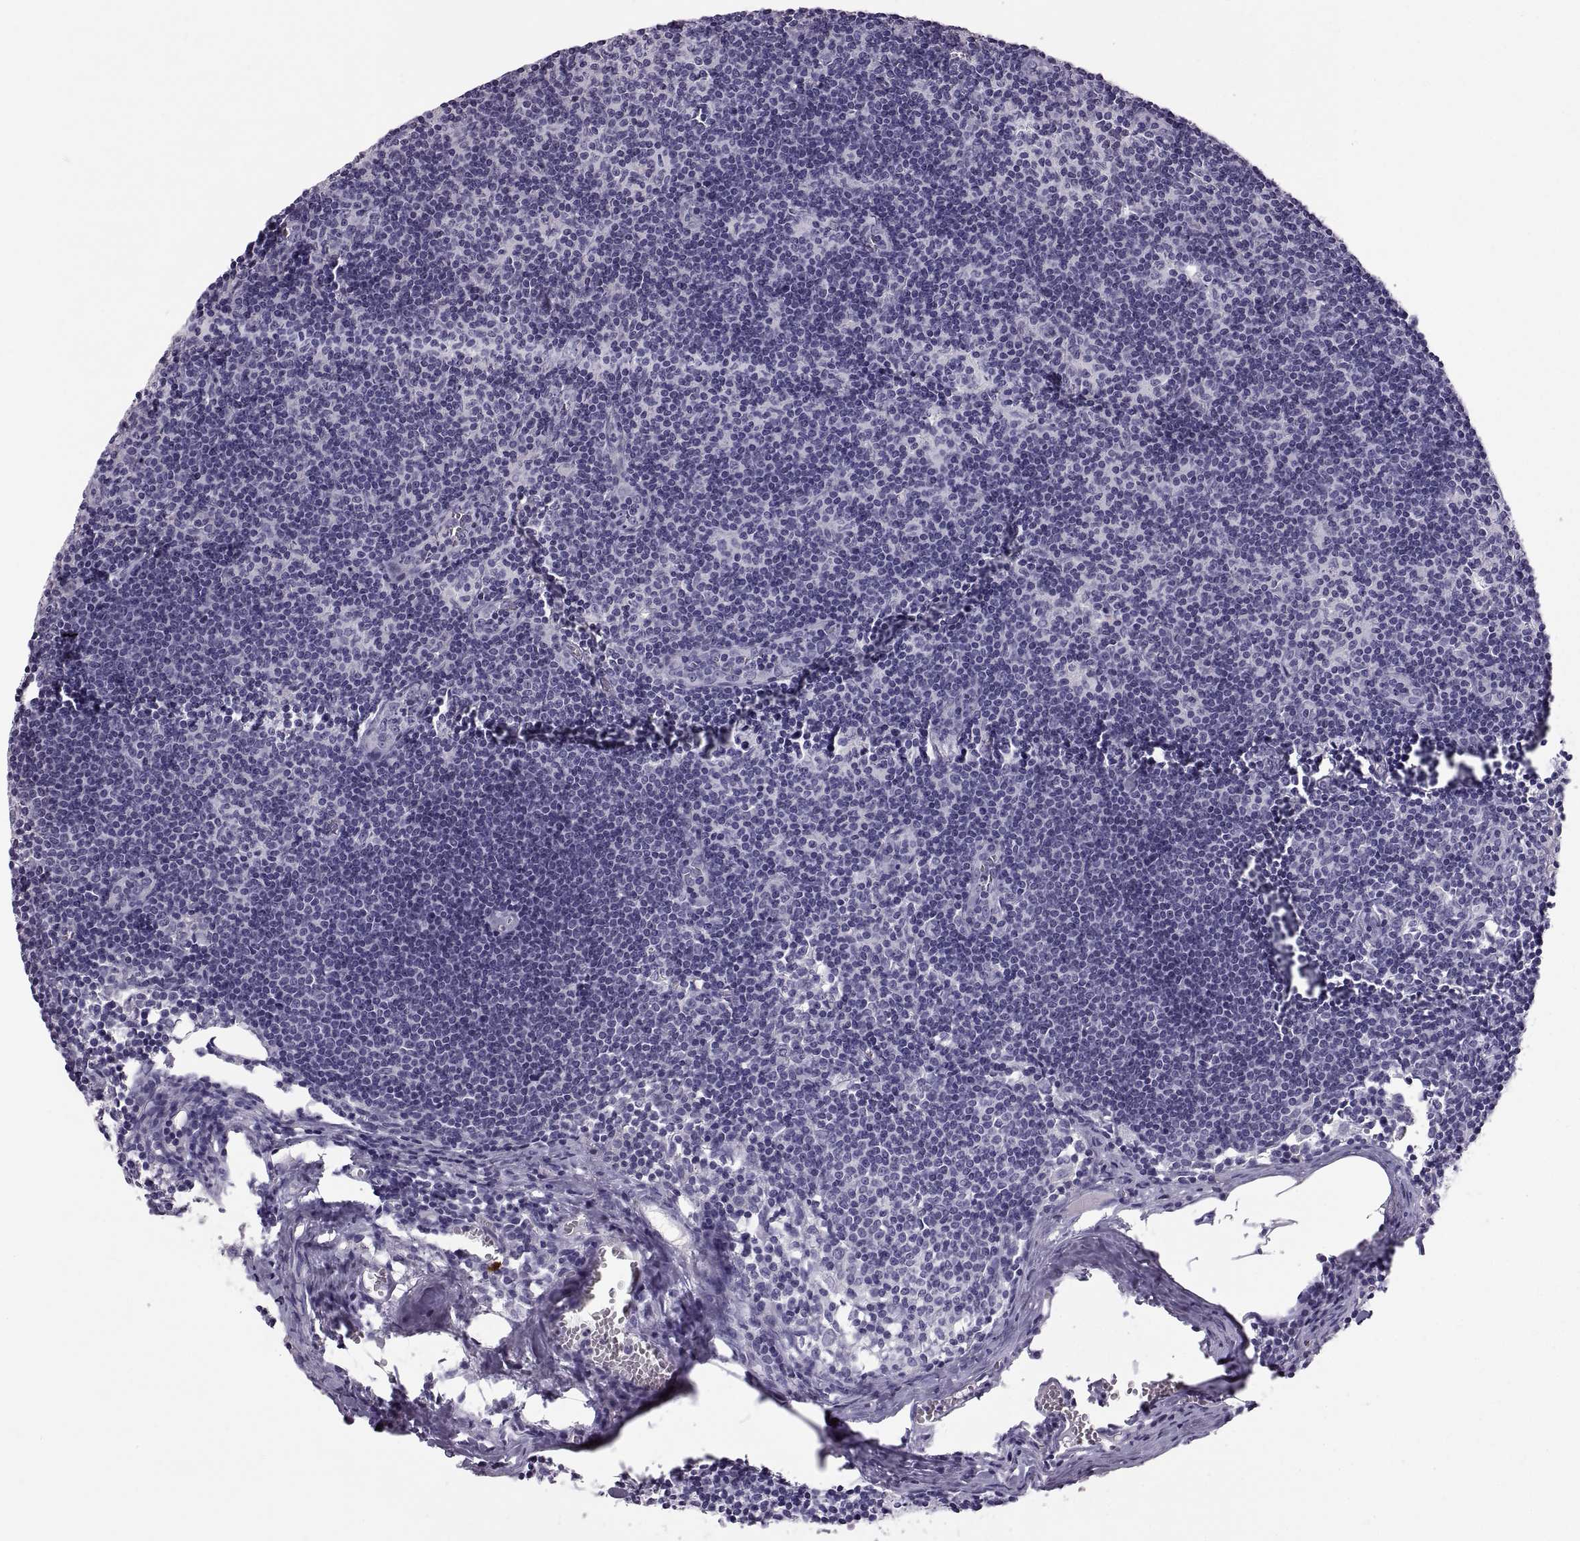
{"staining": {"intensity": "negative", "quantity": "none", "location": "none"}, "tissue": "lymph node", "cell_type": "Germinal center cells", "image_type": "normal", "snomed": [{"axis": "morphology", "description": "Normal tissue, NOS"}, {"axis": "topography", "description": "Lymph node"}], "caption": "Germinal center cells are negative for brown protein staining in unremarkable lymph node. (Brightfield microscopy of DAB (3,3'-diaminobenzidine) IHC at high magnification).", "gene": "WFDC8", "patient": {"sex": "male", "age": 59}}